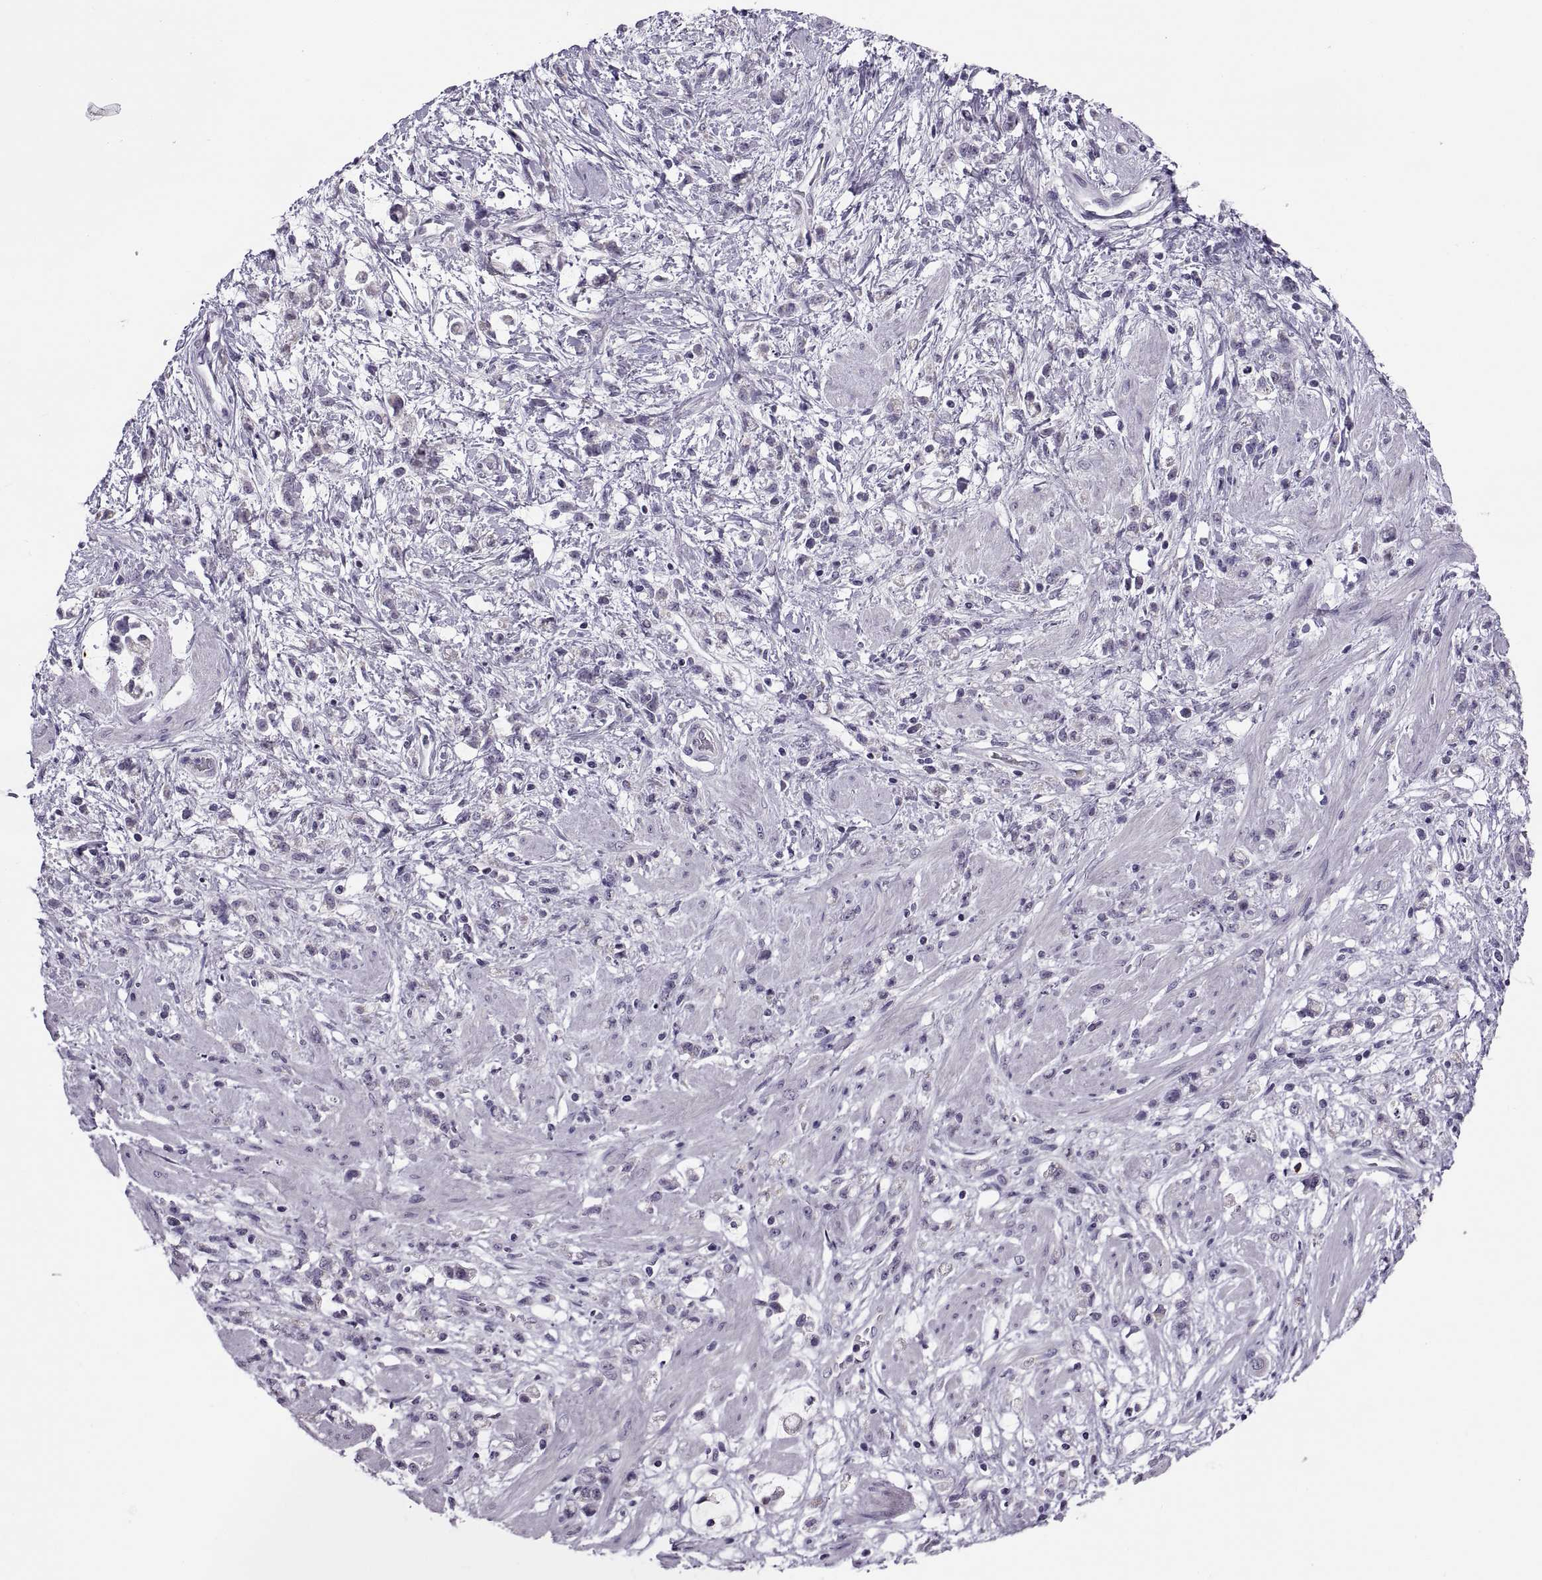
{"staining": {"intensity": "negative", "quantity": "none", "location": "none"}, "tissue": "stomach cancer", "cell_type": "Tumor cells", "image_type": "cancer", "snomed": [{"axis": "morphology", "description": "Adenocarcinoma, NOS"}, {"axis": "topography", "description": "Stomach"}], "caption": "Tumor cells show no significant protein expression in stomach adenocarcinoma.", "gene": "MAGEB1", "patient": {"sex": "female", "age": 60}}